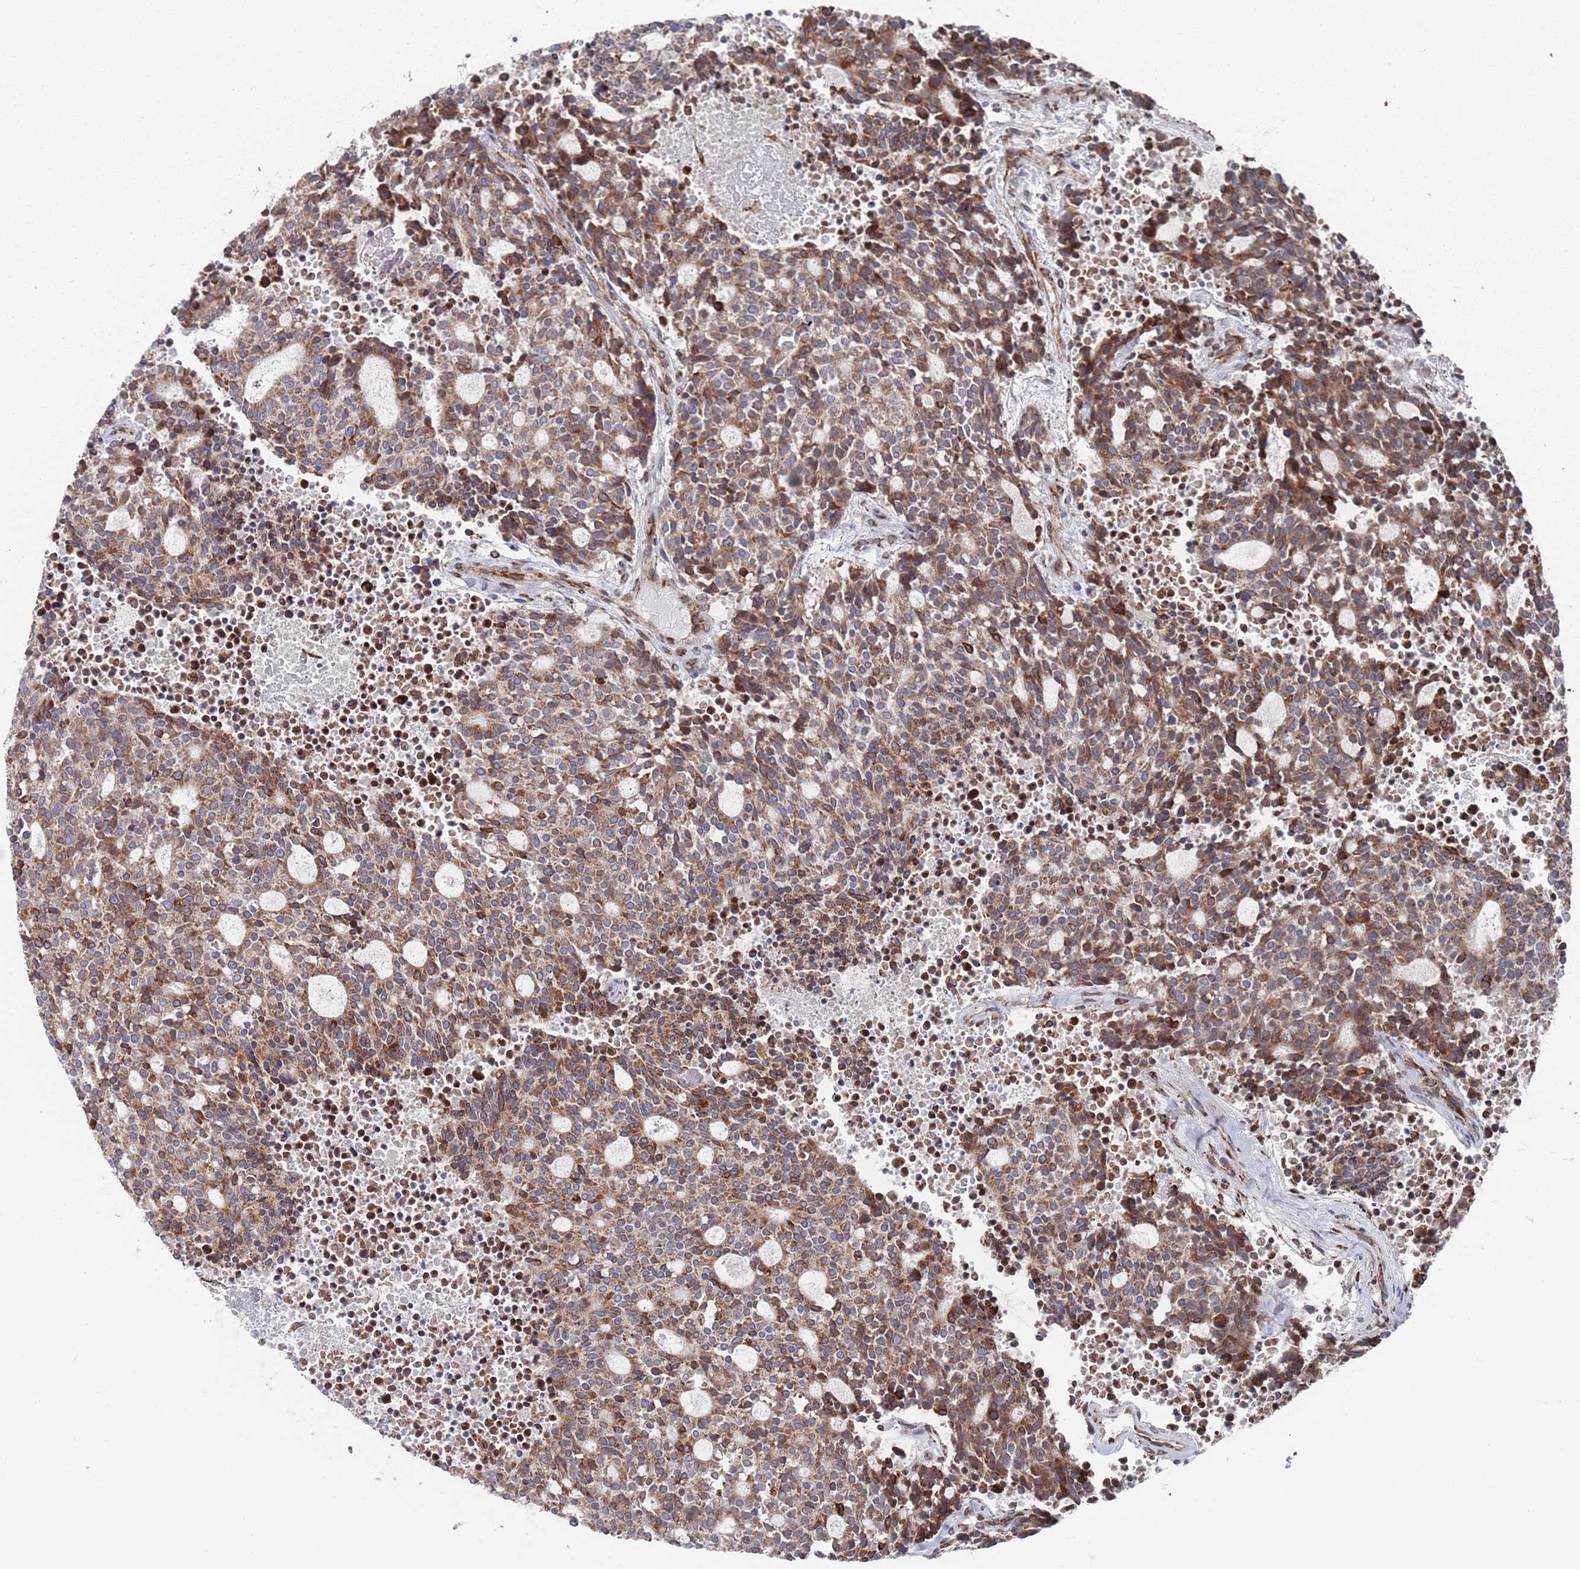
{"staining": {"intensity": "strong", "quantity": ">75%", "location": "cytoplasmic/membranous"}, "tissue": "carcinoid", "cell_type": "Tumor cells", "image_type": "cancer", "snomed": [{"axis": "morphology", "description": "Carcinoid, malignant, NOS"}, {"axis": "topography", "description": "Pancreas"}], "caption": "Carcinoid stained with IHC reveals strong cytoplasmic/membranous expression in about >75% of tumor cells. (brown staining indicates protein expression, while blue staining denotes nuclei).", "gene": "CCDC106", "patient": {"sex": "female", "age": 54}}